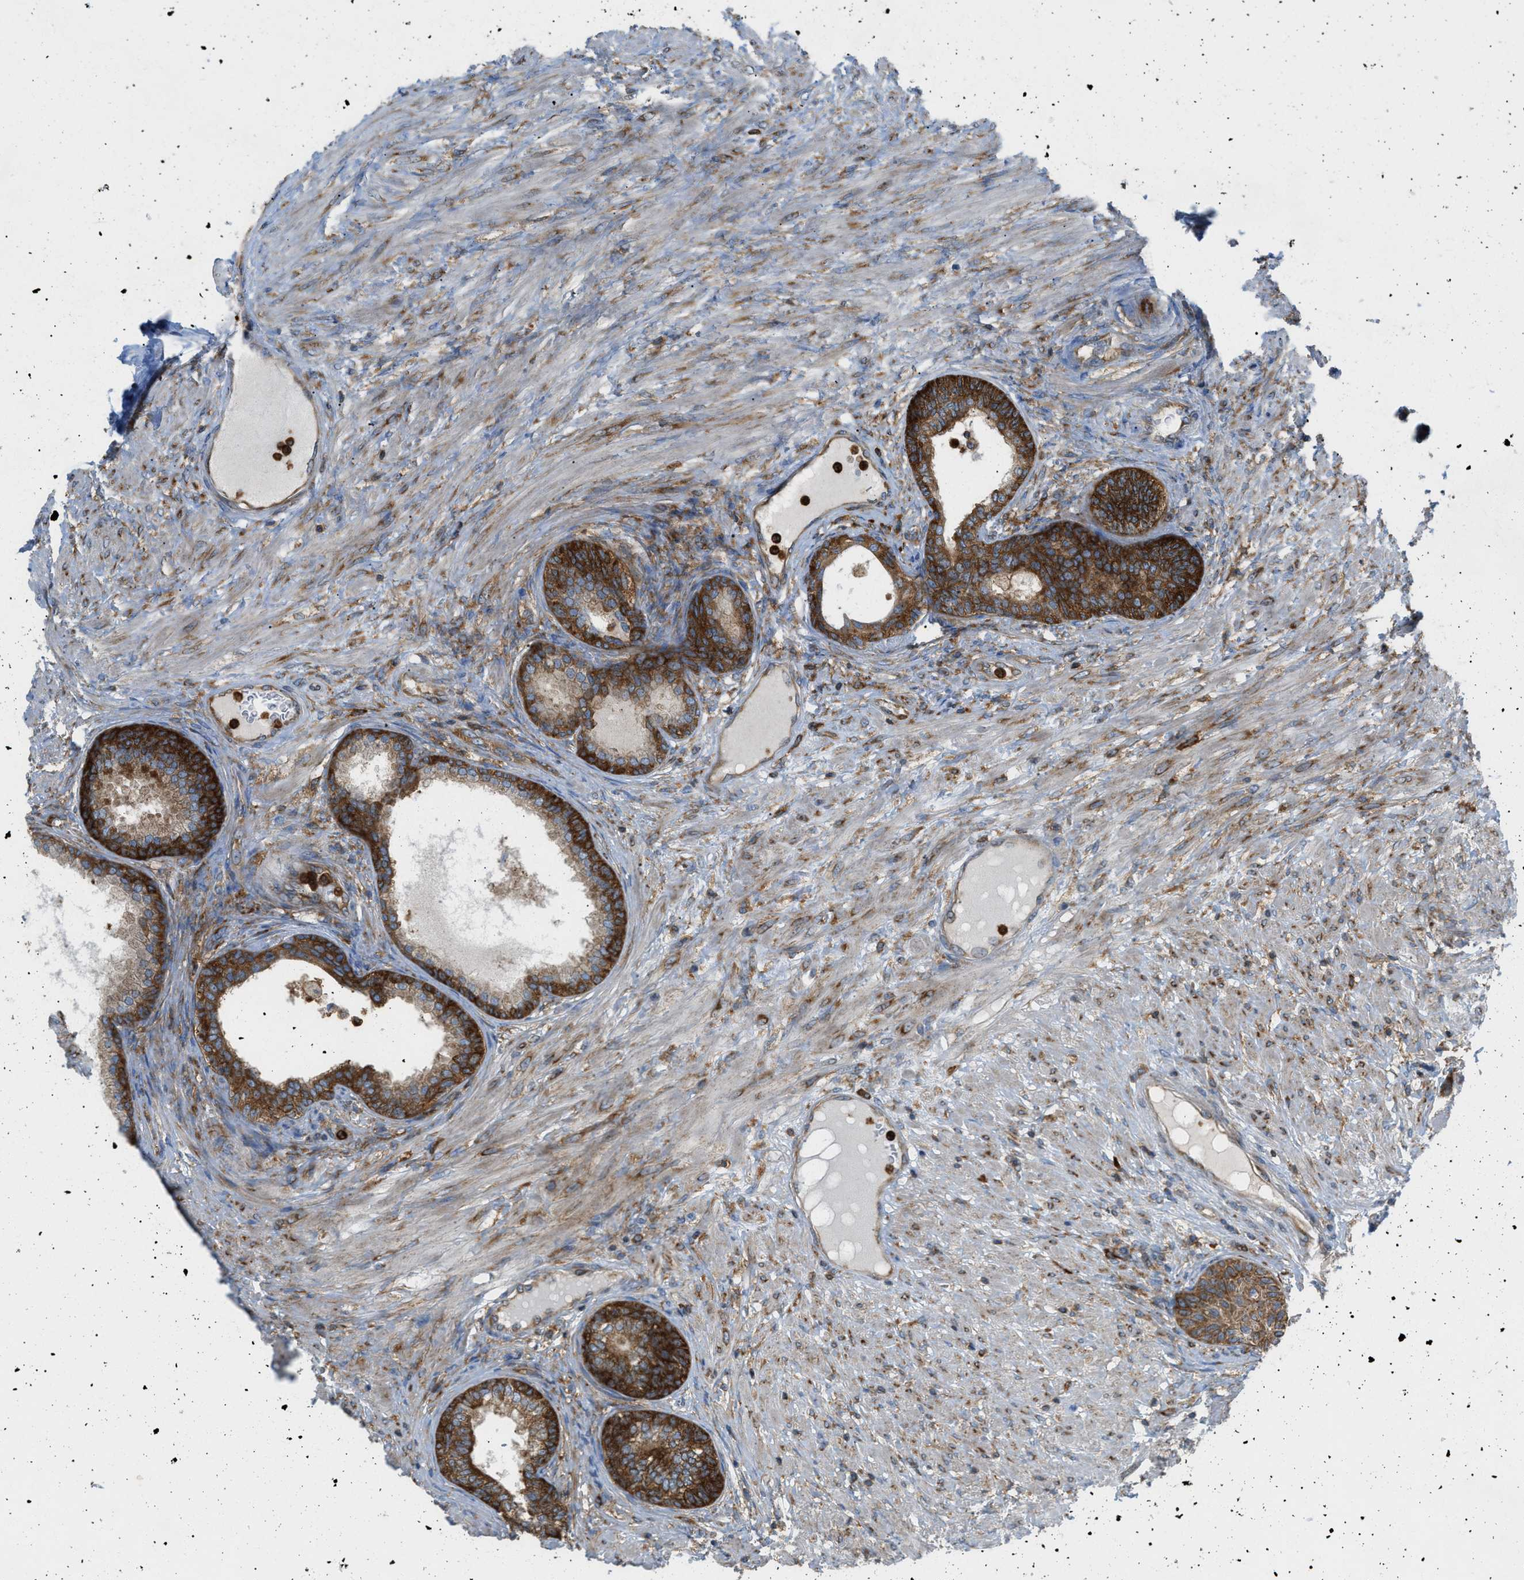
{"staining": {"intensity": "strong", "quantity": ">75%", "location": "cytoplasmic/membranous"}, "tissue": "prostate", "cell_type": "Glandular cells", "image_type": "normal", "snomed": [{"axis": "morphology", "description": "Normal tissue, NOS"}, {"axis": "topography", "description": "Prostate"}], "caption": "Immunohistochemical staining of normal human prostate reveals strong cytoplasmic/membranous protein expression in approximately >75% of glandular cells.", "gene": "GPAT4", "patient": {"sex": "male", "age": 76}}